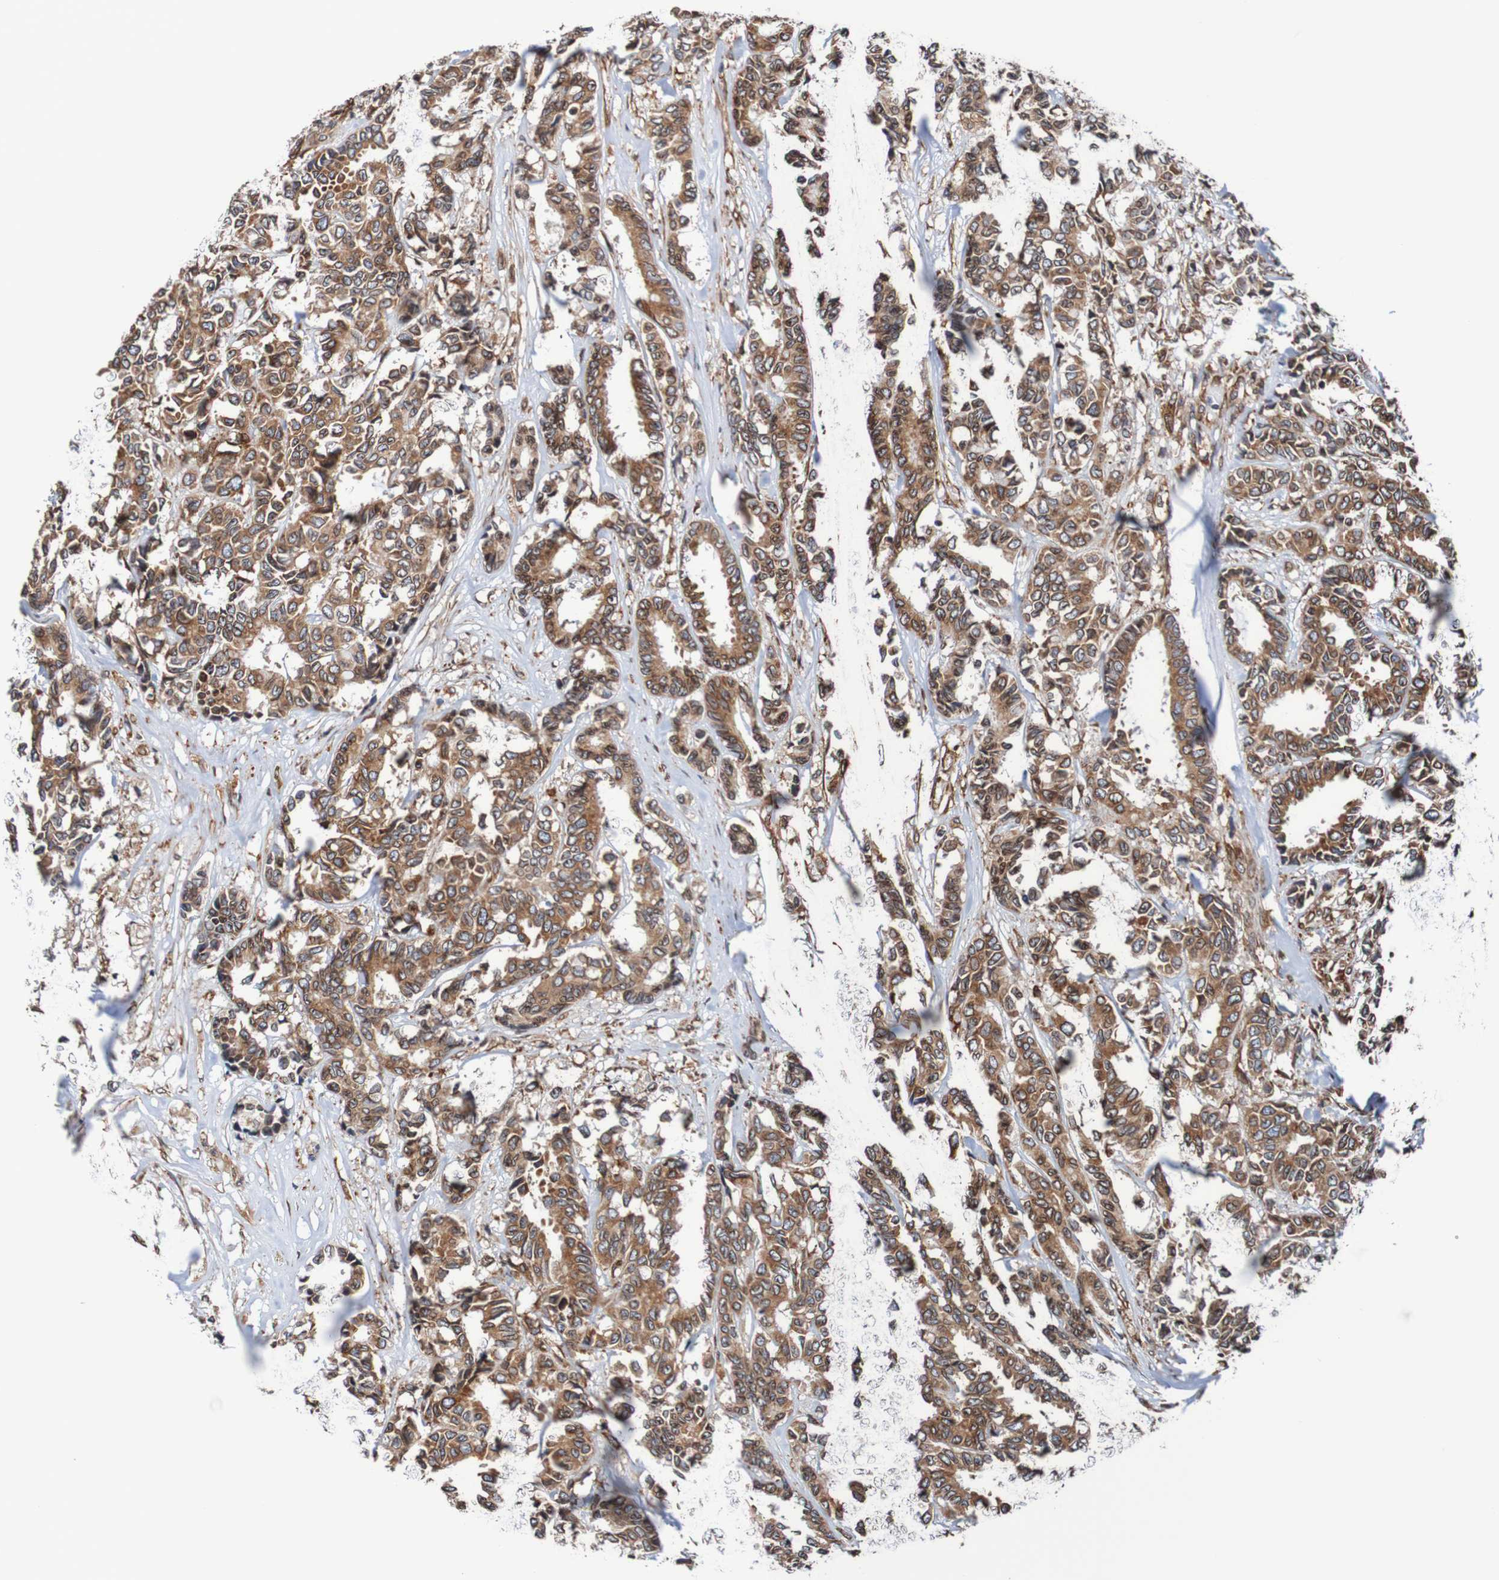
{"staining": {"intensity": "moderate", "quantity": ">75%", "location": "cytoplasmic/membranous,nuclear"}, "tissue": "breast cancer", "cell_type": "Tumor cells", "image_type": "cancer", "snomed": [{"axis": "morphology", "description": "Duct carcinoma"}, {"axis": "topography", "description": "Breast"}], "caption": "Immunohistochemical staining of breast intraductal carcinoma reveals medium levels of moderate cytoplasmic/membranous and nuclear protein positivity in about >75% of tumor cells.", "gene": "TMEM109", "patient": {"sex": "female", "age": 87}}